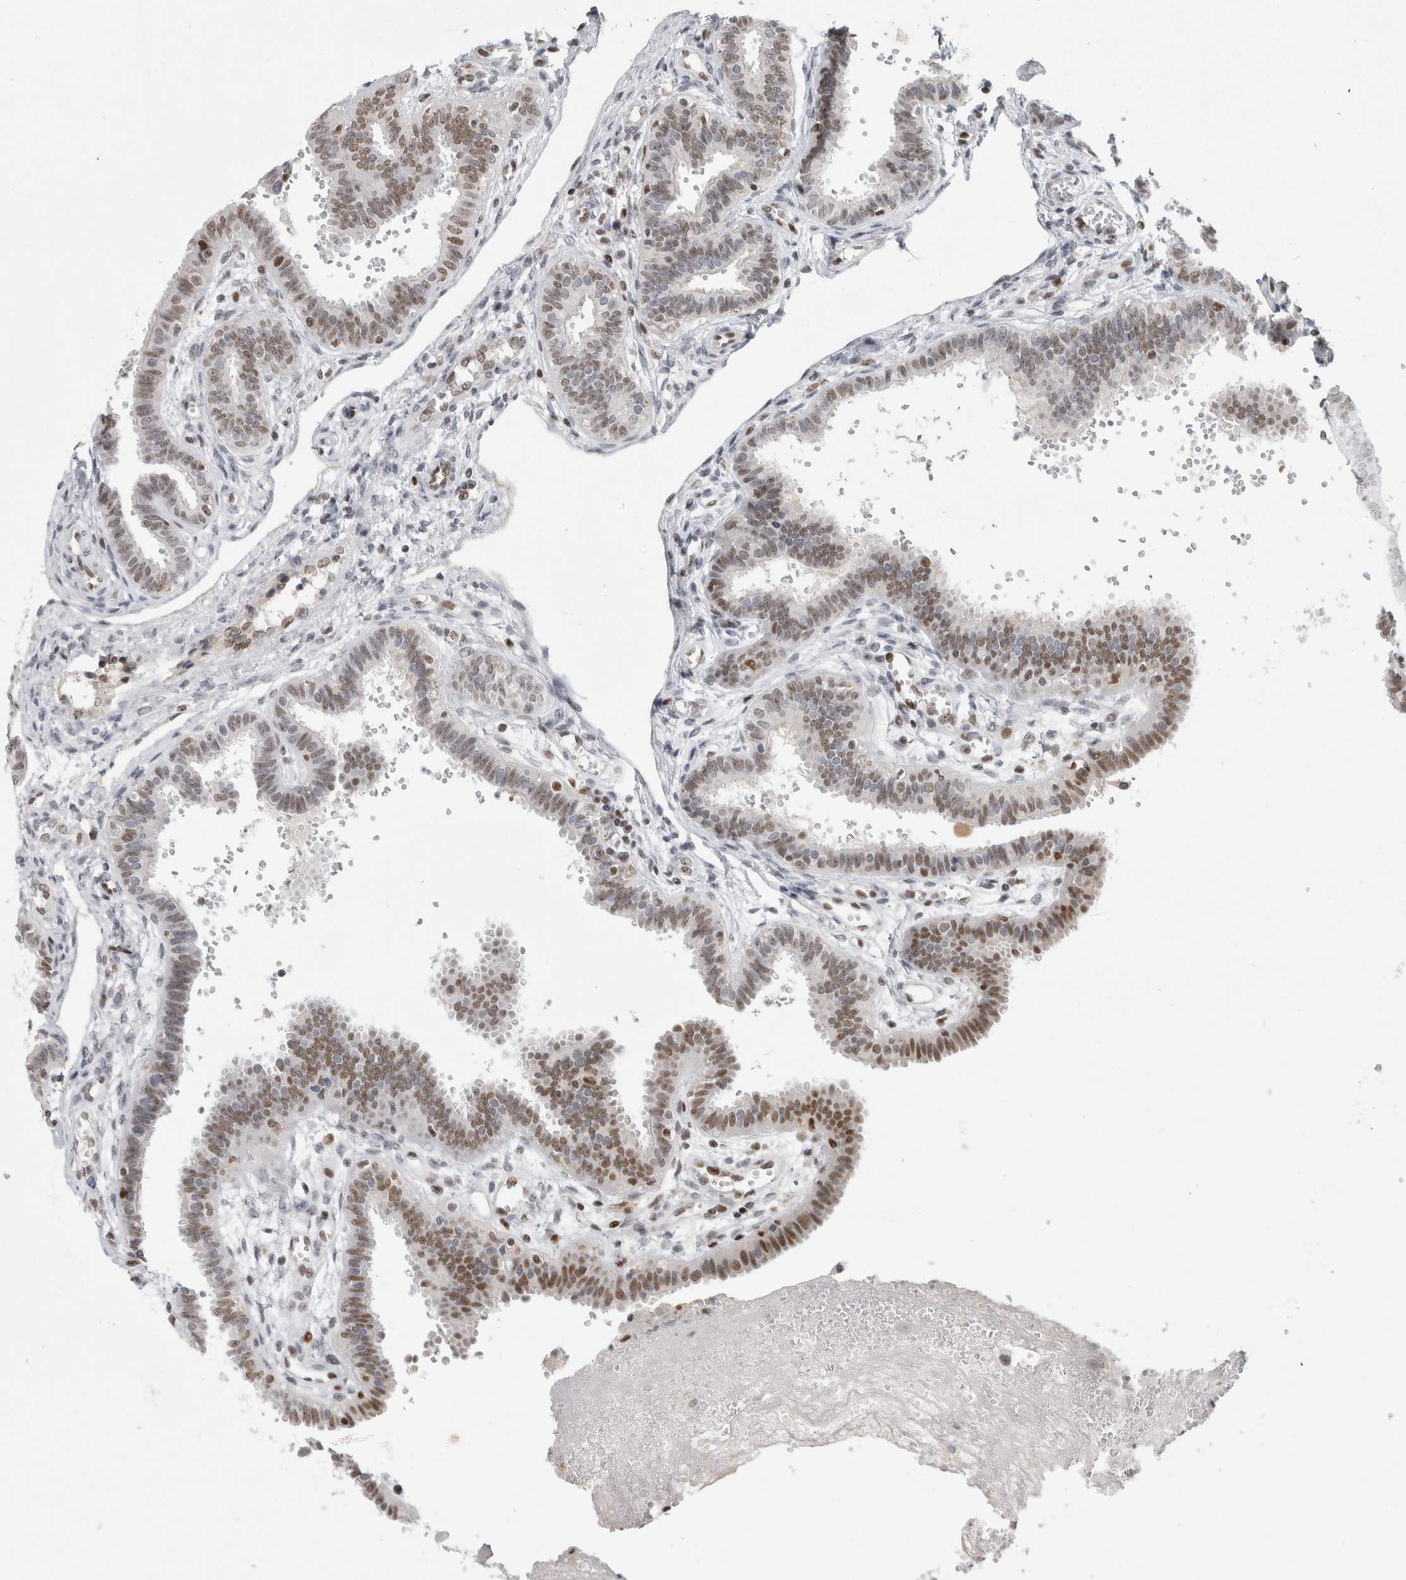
{"staining": {"intensity": "moderate", "quantity": "25%-75%", "location": "nuclear"}, "tissue": "fallopian tube", "cell_type": "Glandular cells", "image_type": "normal", "snomed": [{"axis": "morphology", "description": "Normal tissue, NOS"}, {"axis": "topography", "description": "Fallopian tube"}], "caption": "Immunohistochemical staining of unremarkable human fallopian tube displays medium levels of moderate nuclear expression in about 25%-75% of glandular cells.", "gene": "SRARP", "patient": {"sex": "female", "age": 32}}